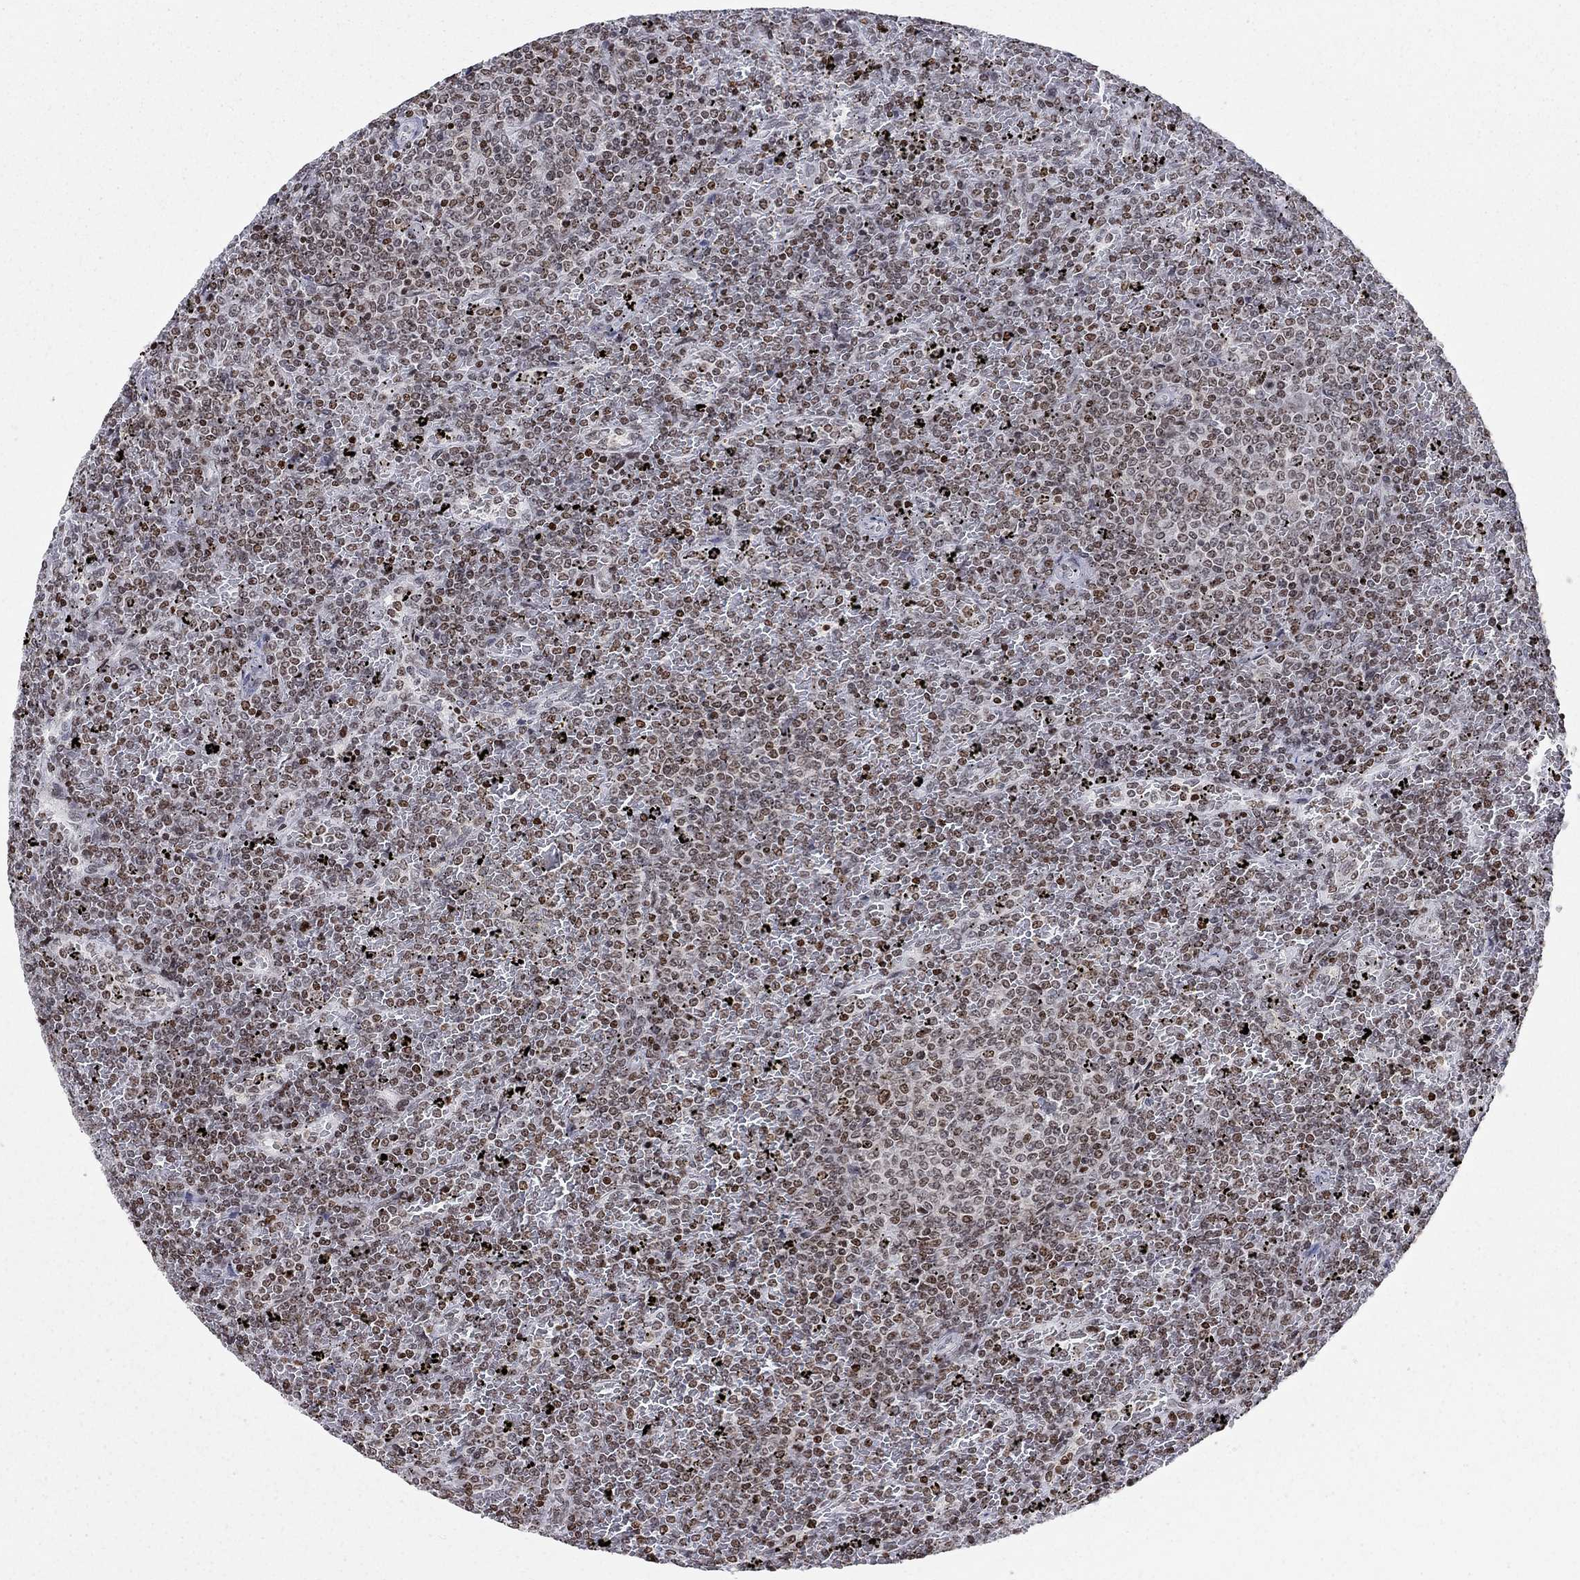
{"staining": {"intensity": "moderate", "quantity": "<25%", "location": "nuclear"}, "tissue": "lymphoma", "cell_type": "Tumor cells", "image_type": "cancer", "snomed": [{"axis": "morphology", "description": "Malignant lymphoma, non-Hodgkin's type, Low grade"}, {"axis": "topography", "description": "Spleen"}], "caption": "Protein positivity by immunohistochemistry displays moderate nuclear positivity in about <25% of tumor cells in lymphoma.", "gene": "H2AX", "patient": {"sex": "female", "age": 77}}